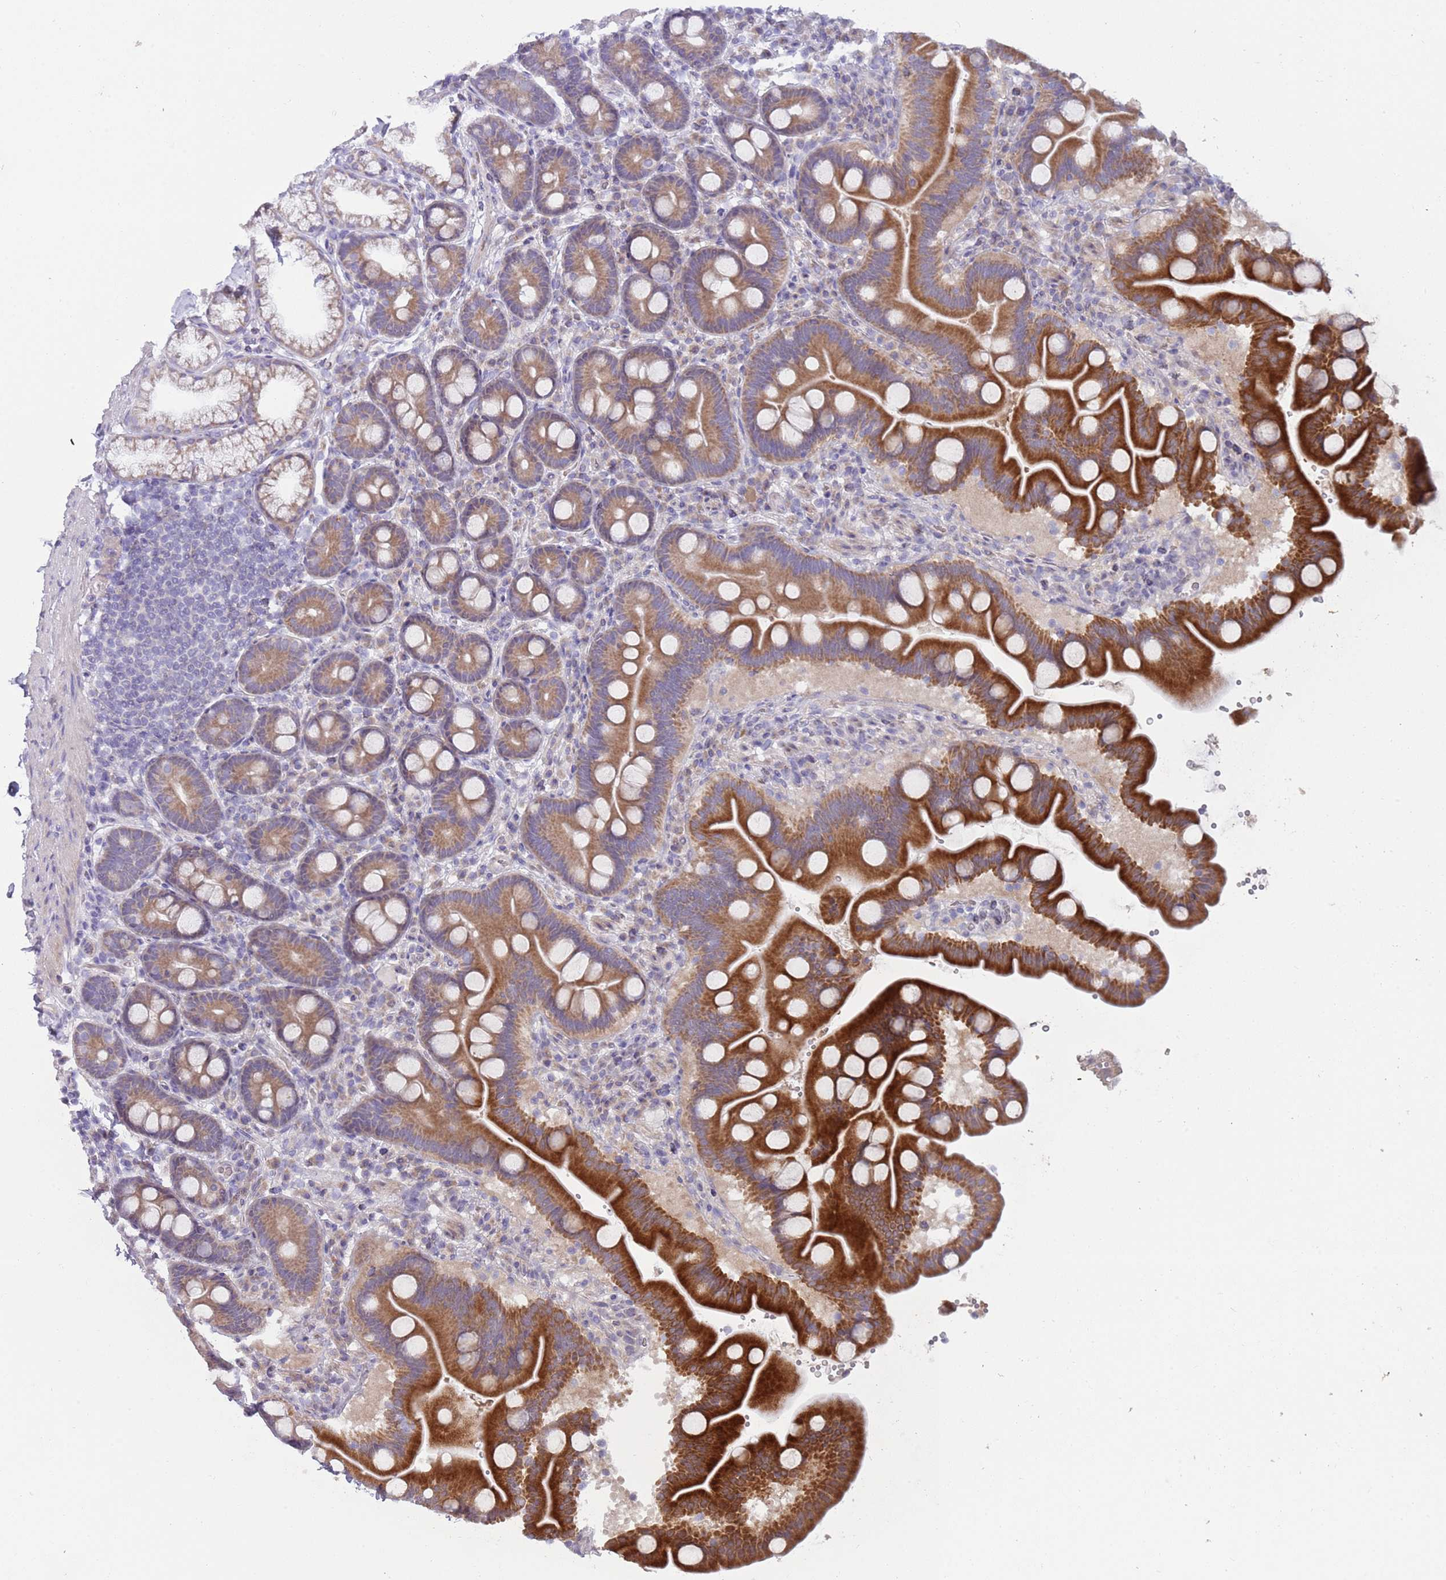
{"staining": {"intensity": "strong", "quantity": "25%-75%", "location": "cytoplasmic/membranous"}, "tissue": "duodenum", "cell_type": "Glandular cells", "image_type": "normal", "snomed": [{"axis": "morphology", "description": "Normal tissue, NOS"}, {"axis": "topography", "description": "Duodenum"}], "caption": "A histopathology image of duodenum stained for a protein shows strong cytoplasmic/membranous brown staining in glandular cells.", "gene": "PRAC1", "patient": {"sex": "male", "age": 54}}